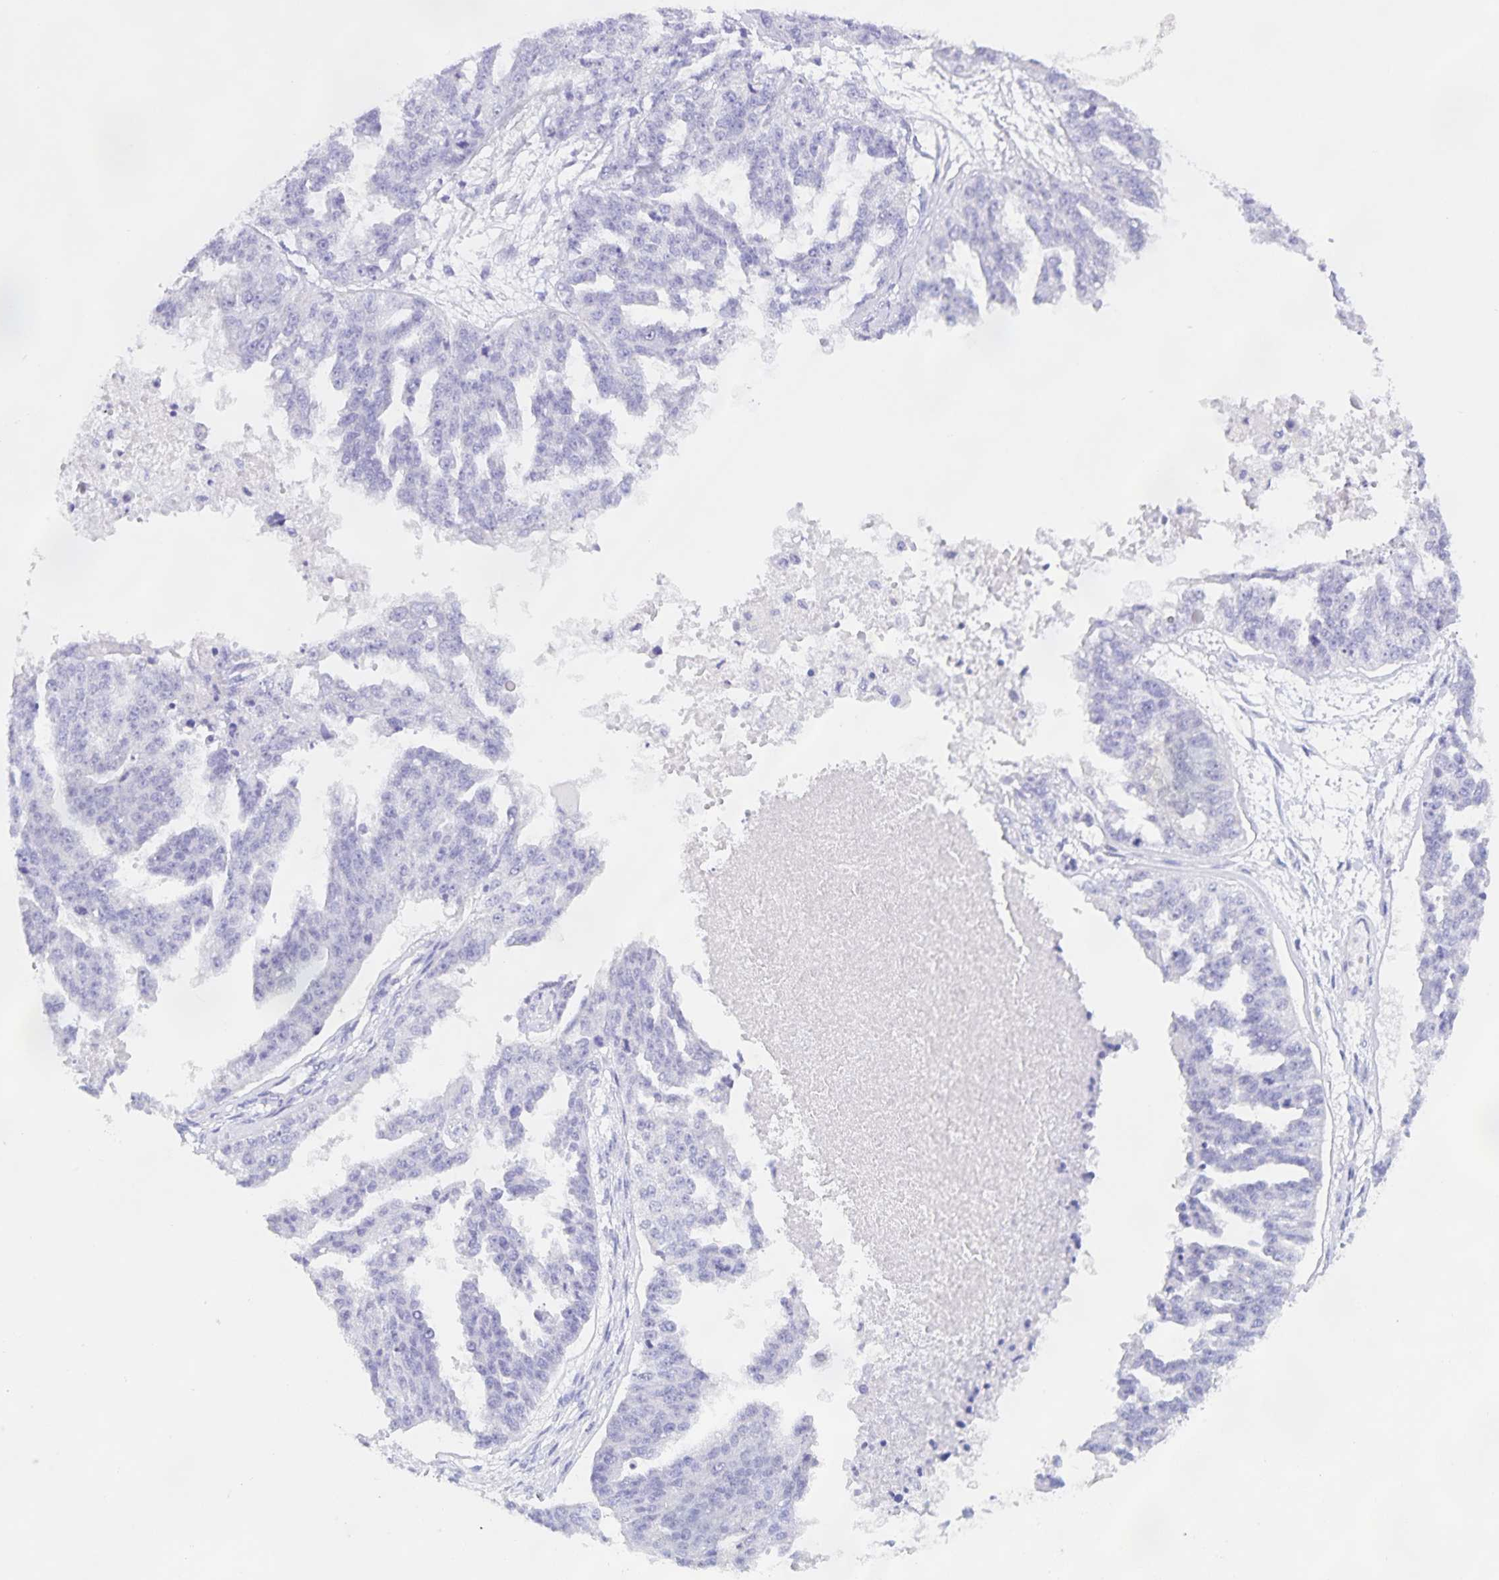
{"staining": {"intensity": "negative", "quantity": "none", "location": "none"}, "tissue": "ovarian cancer", "cell_type": "Tumor cells", "image_type": "cancer", "snomed": [{"axis": "morphology", "description": "Cystadenocarcinoma, serous, NOS"}, {"axis": "topography", "description": "Ovary"}], "caption": "Protein analysis of ovarian cancer displays no significant expression in tumor cells. (Immunohistochemistry, brightfield microscopy, high magnification).", "gene": "TGIF2LX", "patient": {"sex": "female", "age": 58}}